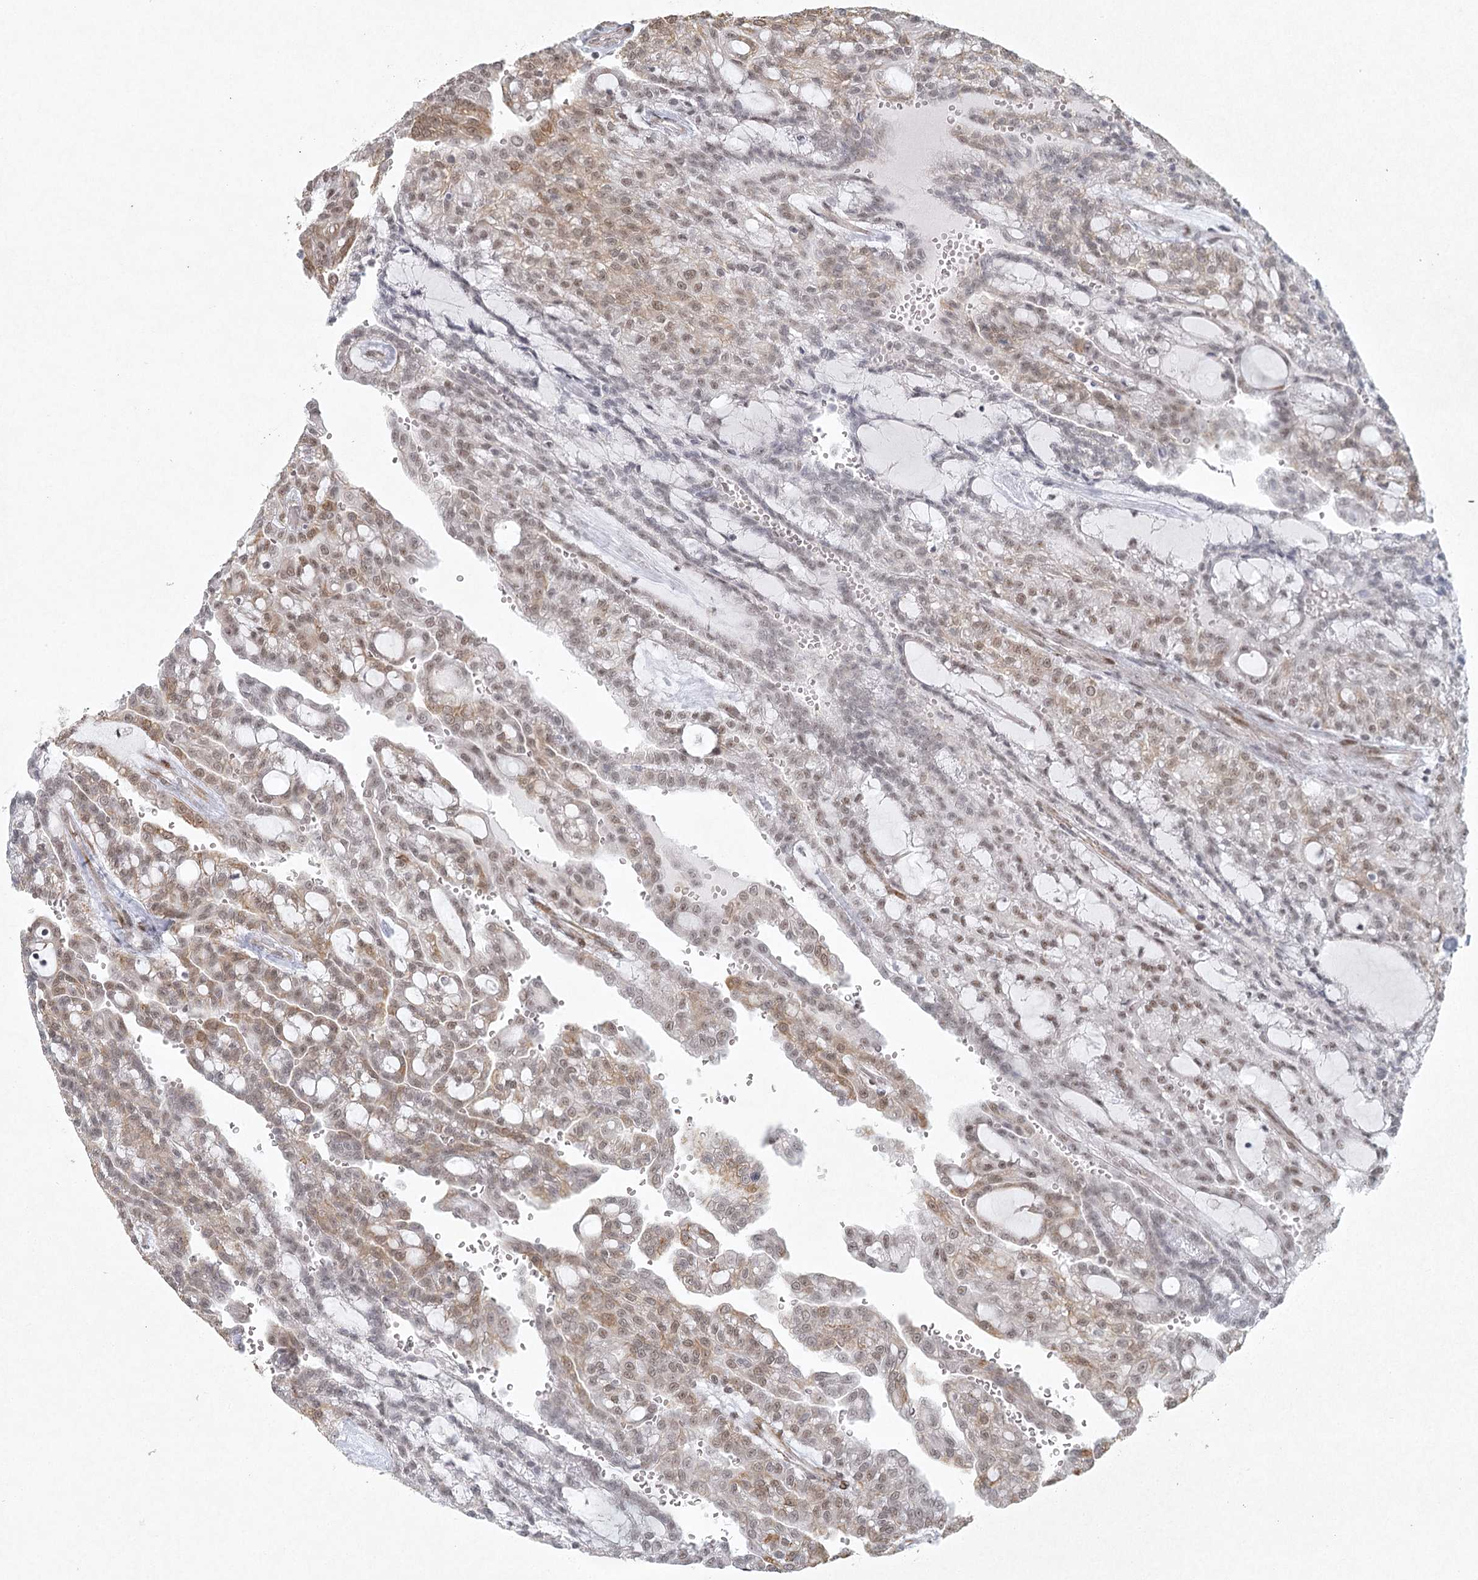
{"staining": {"intensity": "moderate", "quantity": ">75%", "location": "cytoplasmic/membranous,nuclear"}, "tissue": "renal cancer", "cell_type": "Tumor cells", "image_type": "cancer", "snomed": [{"axis": "morphology", "description": "Adenocarcinoma, NOS"}, {"axis": "topography", "description": "Kidney"}], "caption": "Renal cancer stained for a protein (brown) exhibits moderate cytoplasmic/membranous and nuclear positive expression in about >75% of tumor cells.", "gene": "U2SURP", "patient": {"sex": "male", "age": 63}}